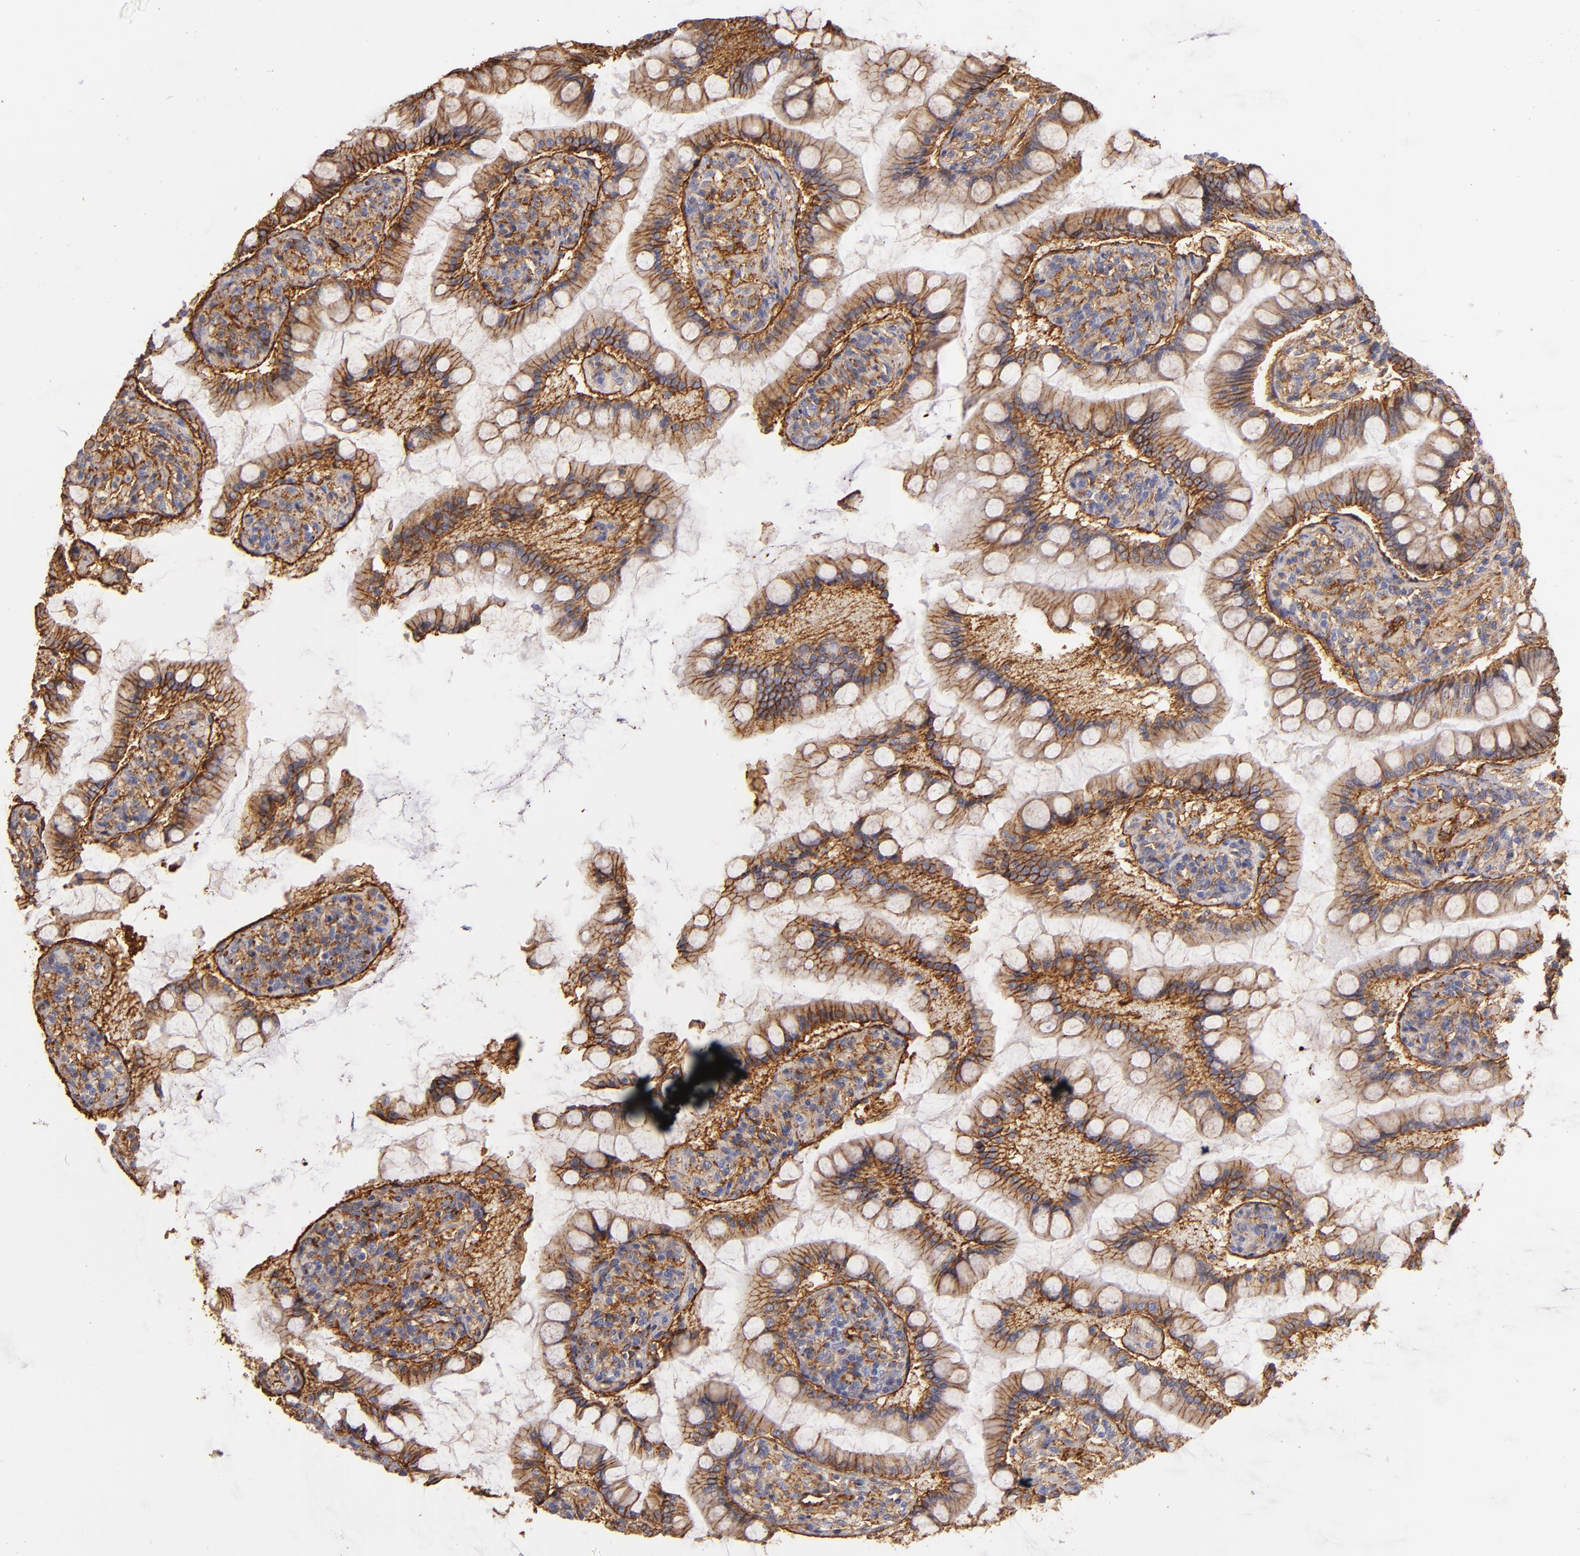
{"staining": {"intensity": "moderate", "quantity": ">75%", "location": "cytoplasmic/membranous"}, "tissue": "small intestine", "cell_type": "Glandular cells", "image_type": "normal", "snomed": [{"axis": "morphology", "description": "Normal tissue, NOS"}, {"axis": "topography", "description": "Small intestine"}], "caption": "Immunohistochemistry micrograph of benign human small intestine stained for a protein (brown), which shows medium levels of moderate cytoplasmic/membranous positivity in about >75% of glandular cells.", "gene": "CD151", "patient": {"sex": "male", "age": 41}}